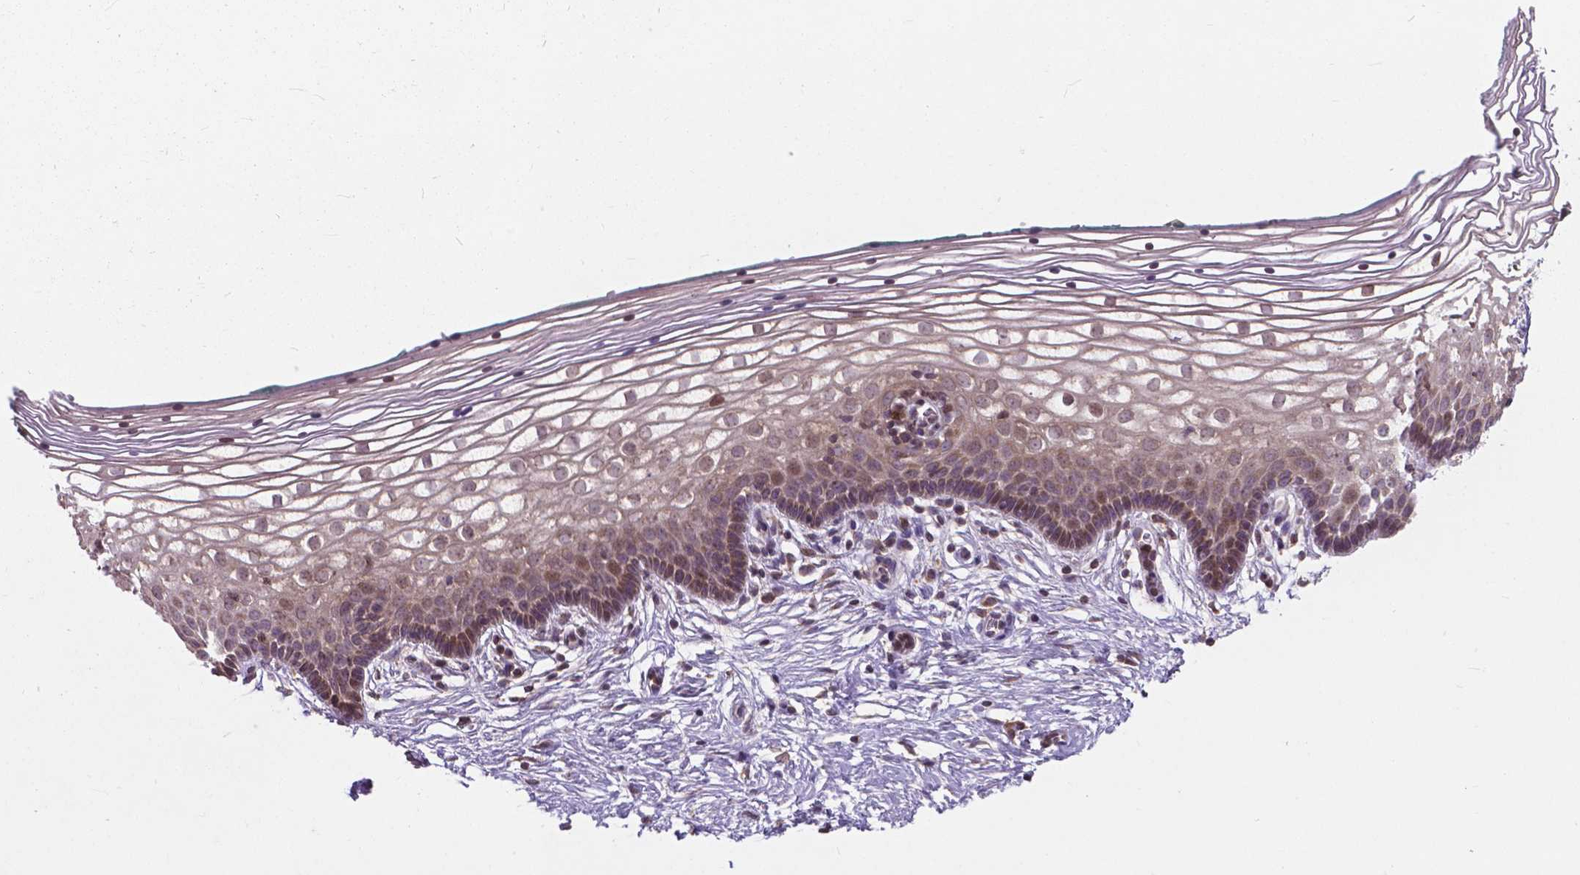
{"staining": {"intensity": "weak", "quantity": "25%-75%", "location": "cytoplasmic/membranous,nuclear"}, "tissue": "vagina", "cell_type": "Squamous epithelial cells", "image_type": "normal", "snomed": [{"axis": "morphology", "description": "Normal tissue, NOS"}, {"axis": "topography", "description": "Vagina"}], "caption": "This is an image of immunohistochemistry (IHC) staining of benign vagina, which shows weak staining in the cytoplasmic/membranous,nuclear of squamous epithelial cells.", "gene": "MRPL33", "patient": {"sex": "female", "age": 36}}